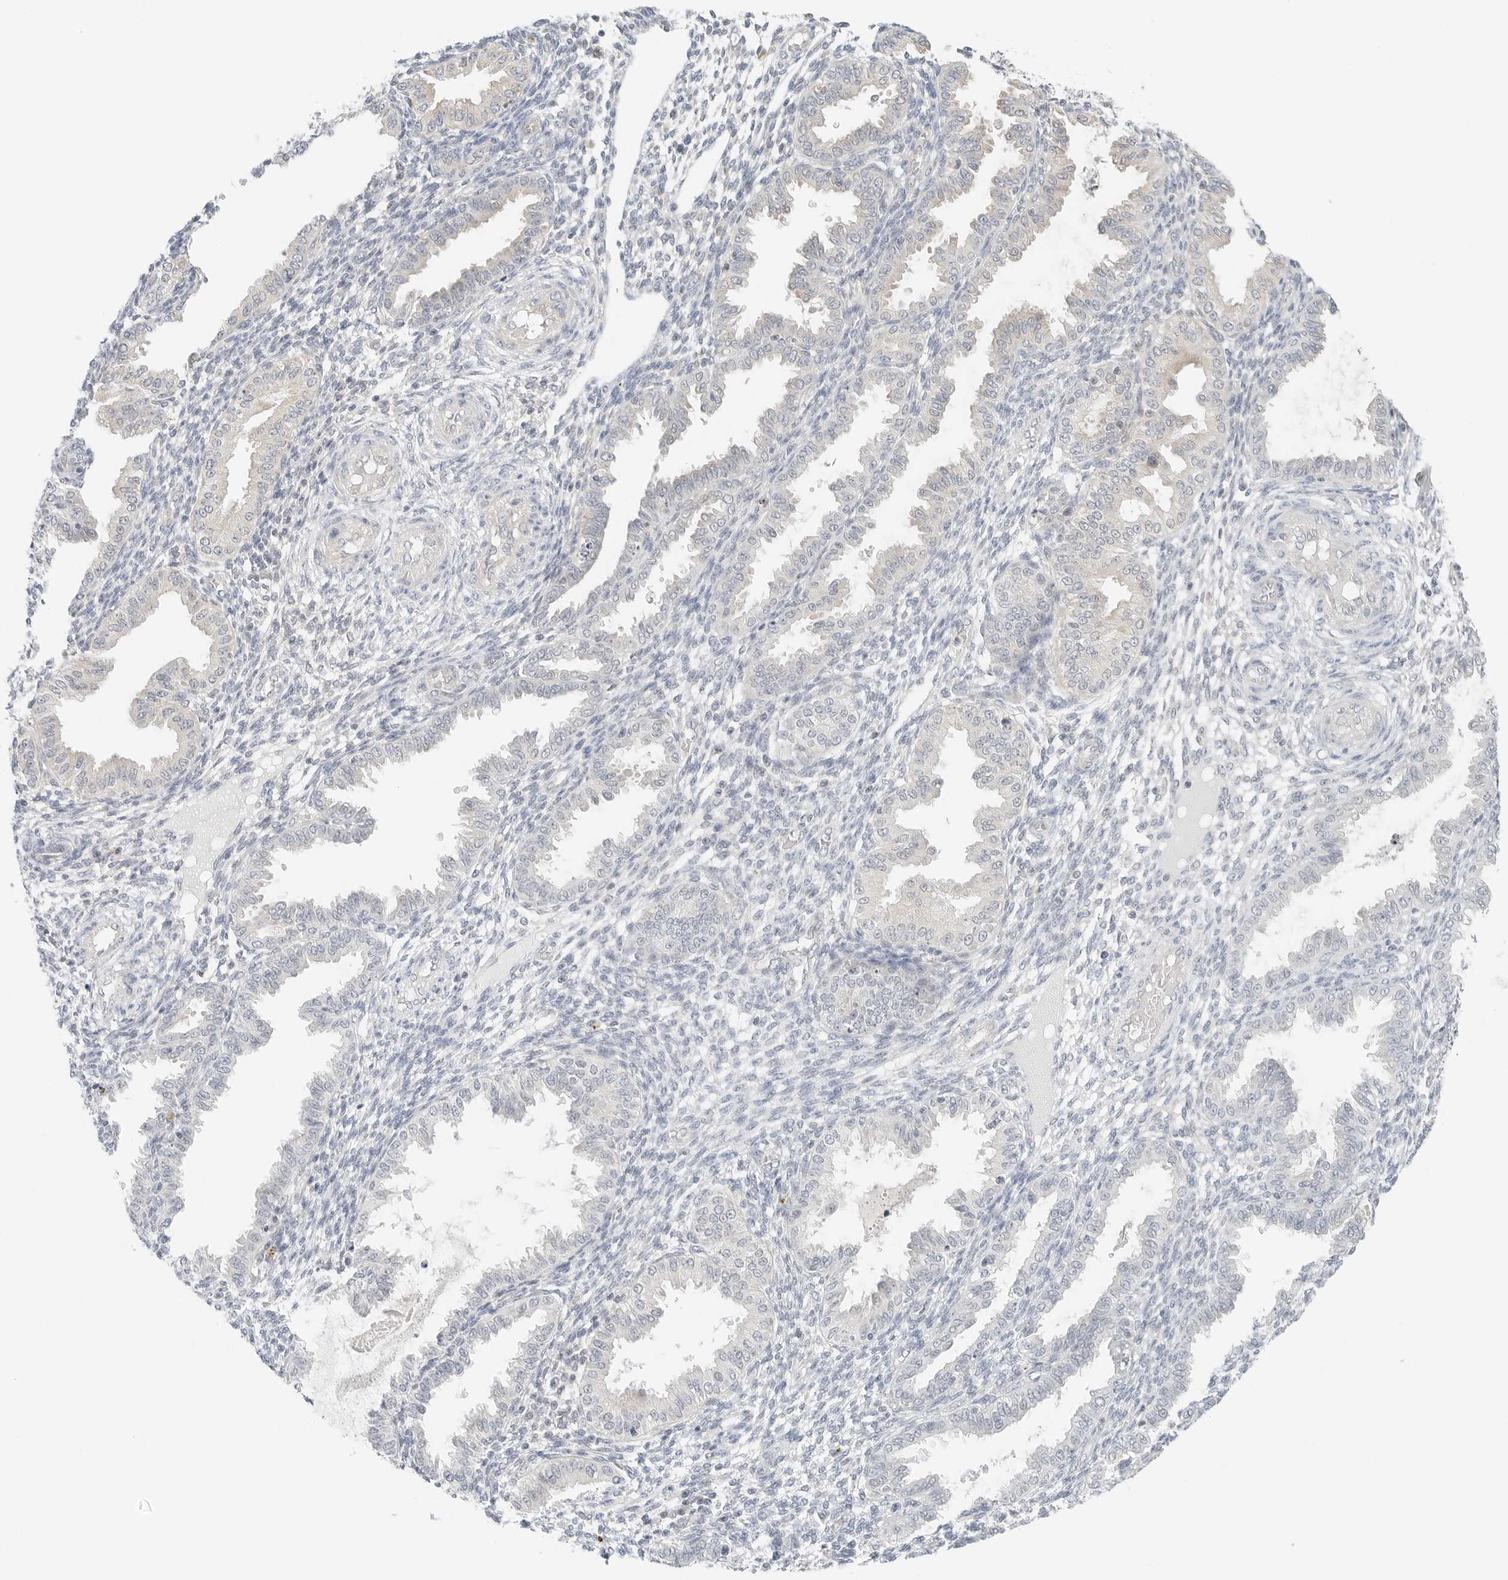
{"staining": {"intensity": "negative", "quantity": "none", "location": "none"}, "tissue": "endometrium", "cell_type": "Cells in endometrial stroma", "image_type": "normal", "snomed": [{"axis": "morphology", "description": "Normal tissue, NOS"}, {"axis": "topography", "description": "Endometrium"}], "caption": "IHC of benign human endometrium shows no positivity in cells in endometrial stroma. Nuclei are stained in blue.", "gene": "IQCC", "patient": {"sex": "female", "age": 33}}